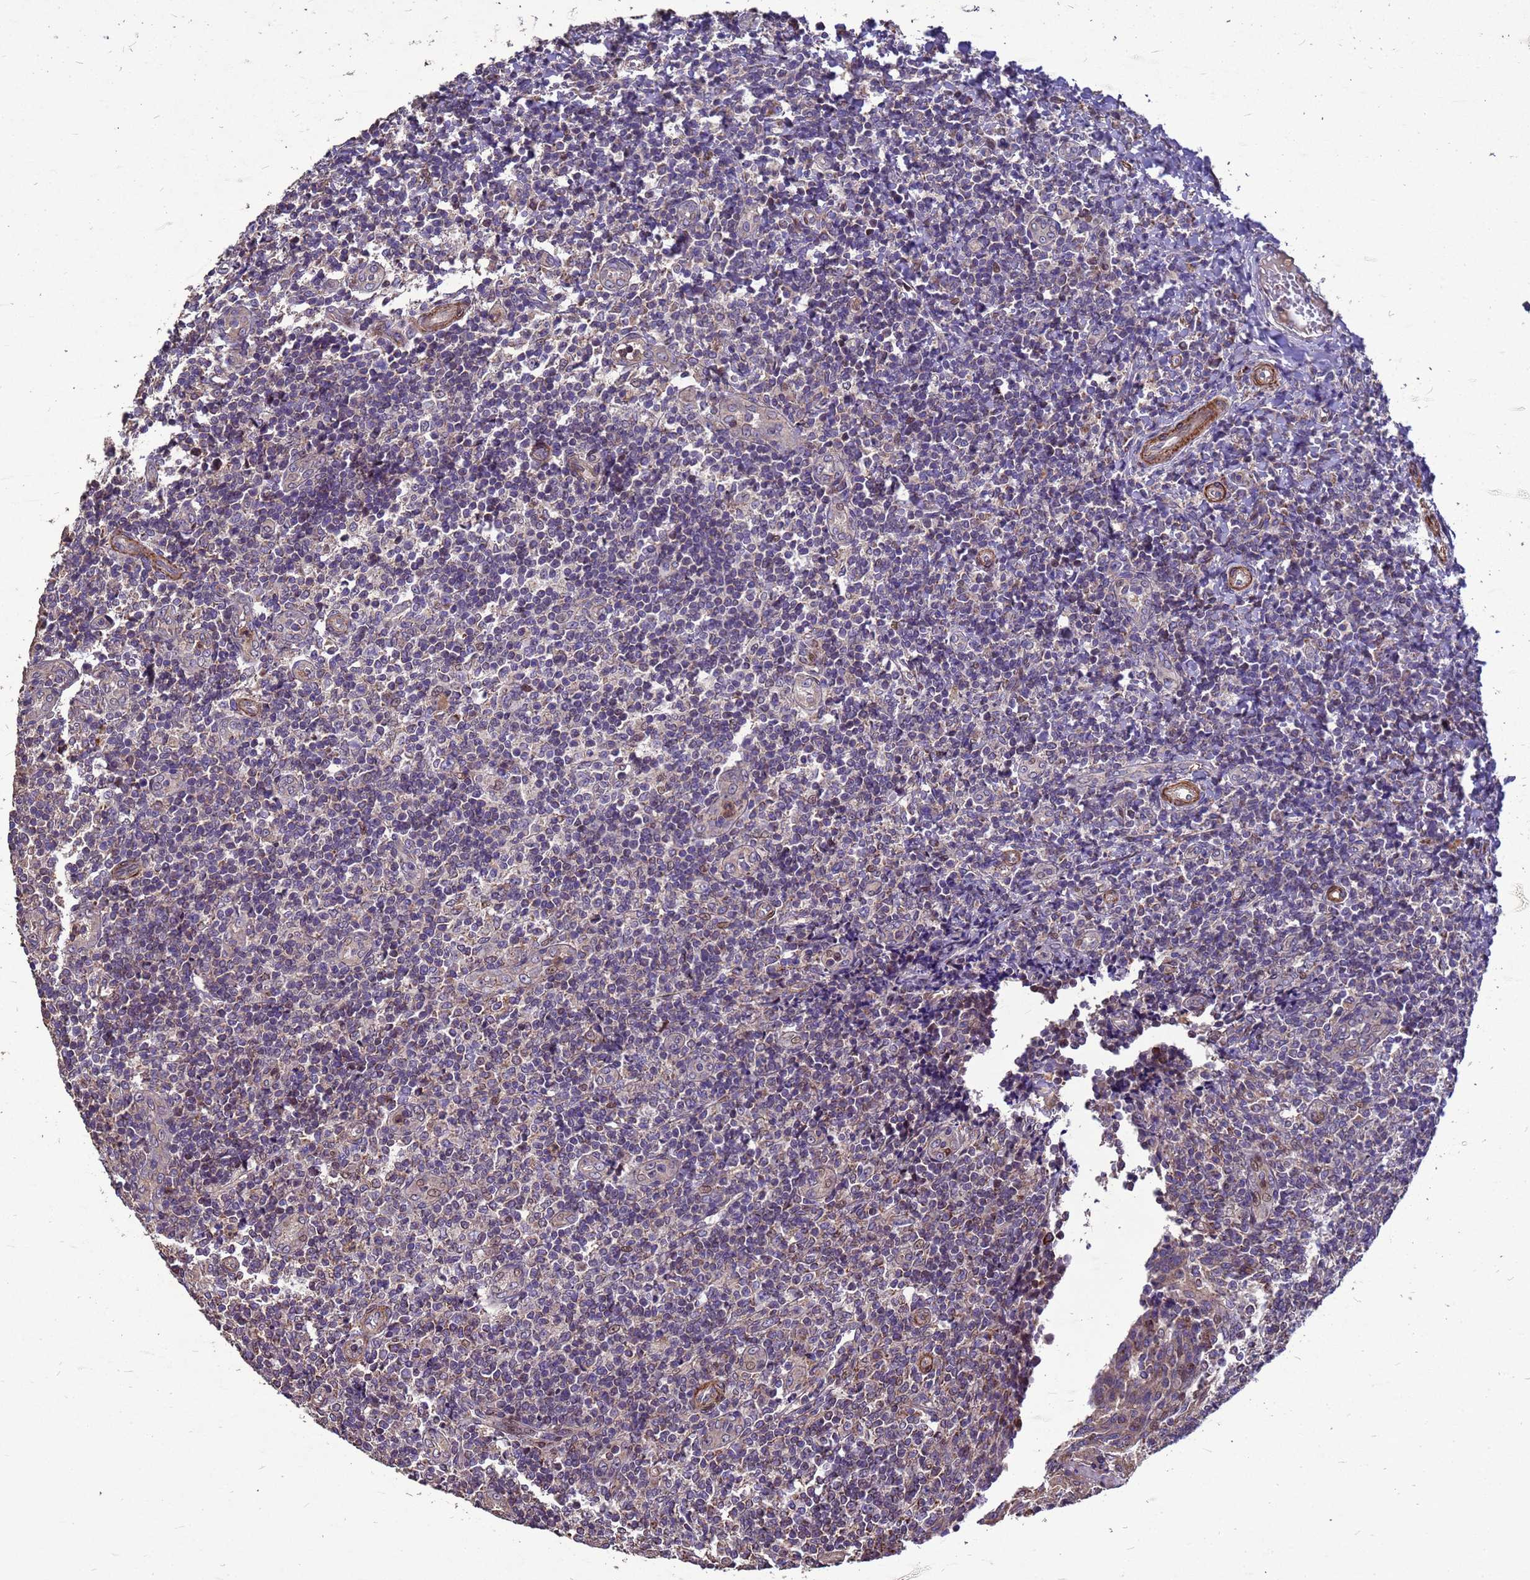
{"staining": {"intensity": "weak", "quantity": "<25%", "location": "nuclear"}, "tissue": "tonsil", "cell_type": "Germinal center cells", "image_type": "normal", "snomed": [{"axis": "morphology", "description": "Normal tissue, NOS"}, {"axis": "topography", "description": "Tonsil"}], "caption": "Protein analysis of benign tonsil demonstrates no significant staining in germinal center cells.", "gene": "RSPRY1", "patient": {"sex": "female", "age": 19}}